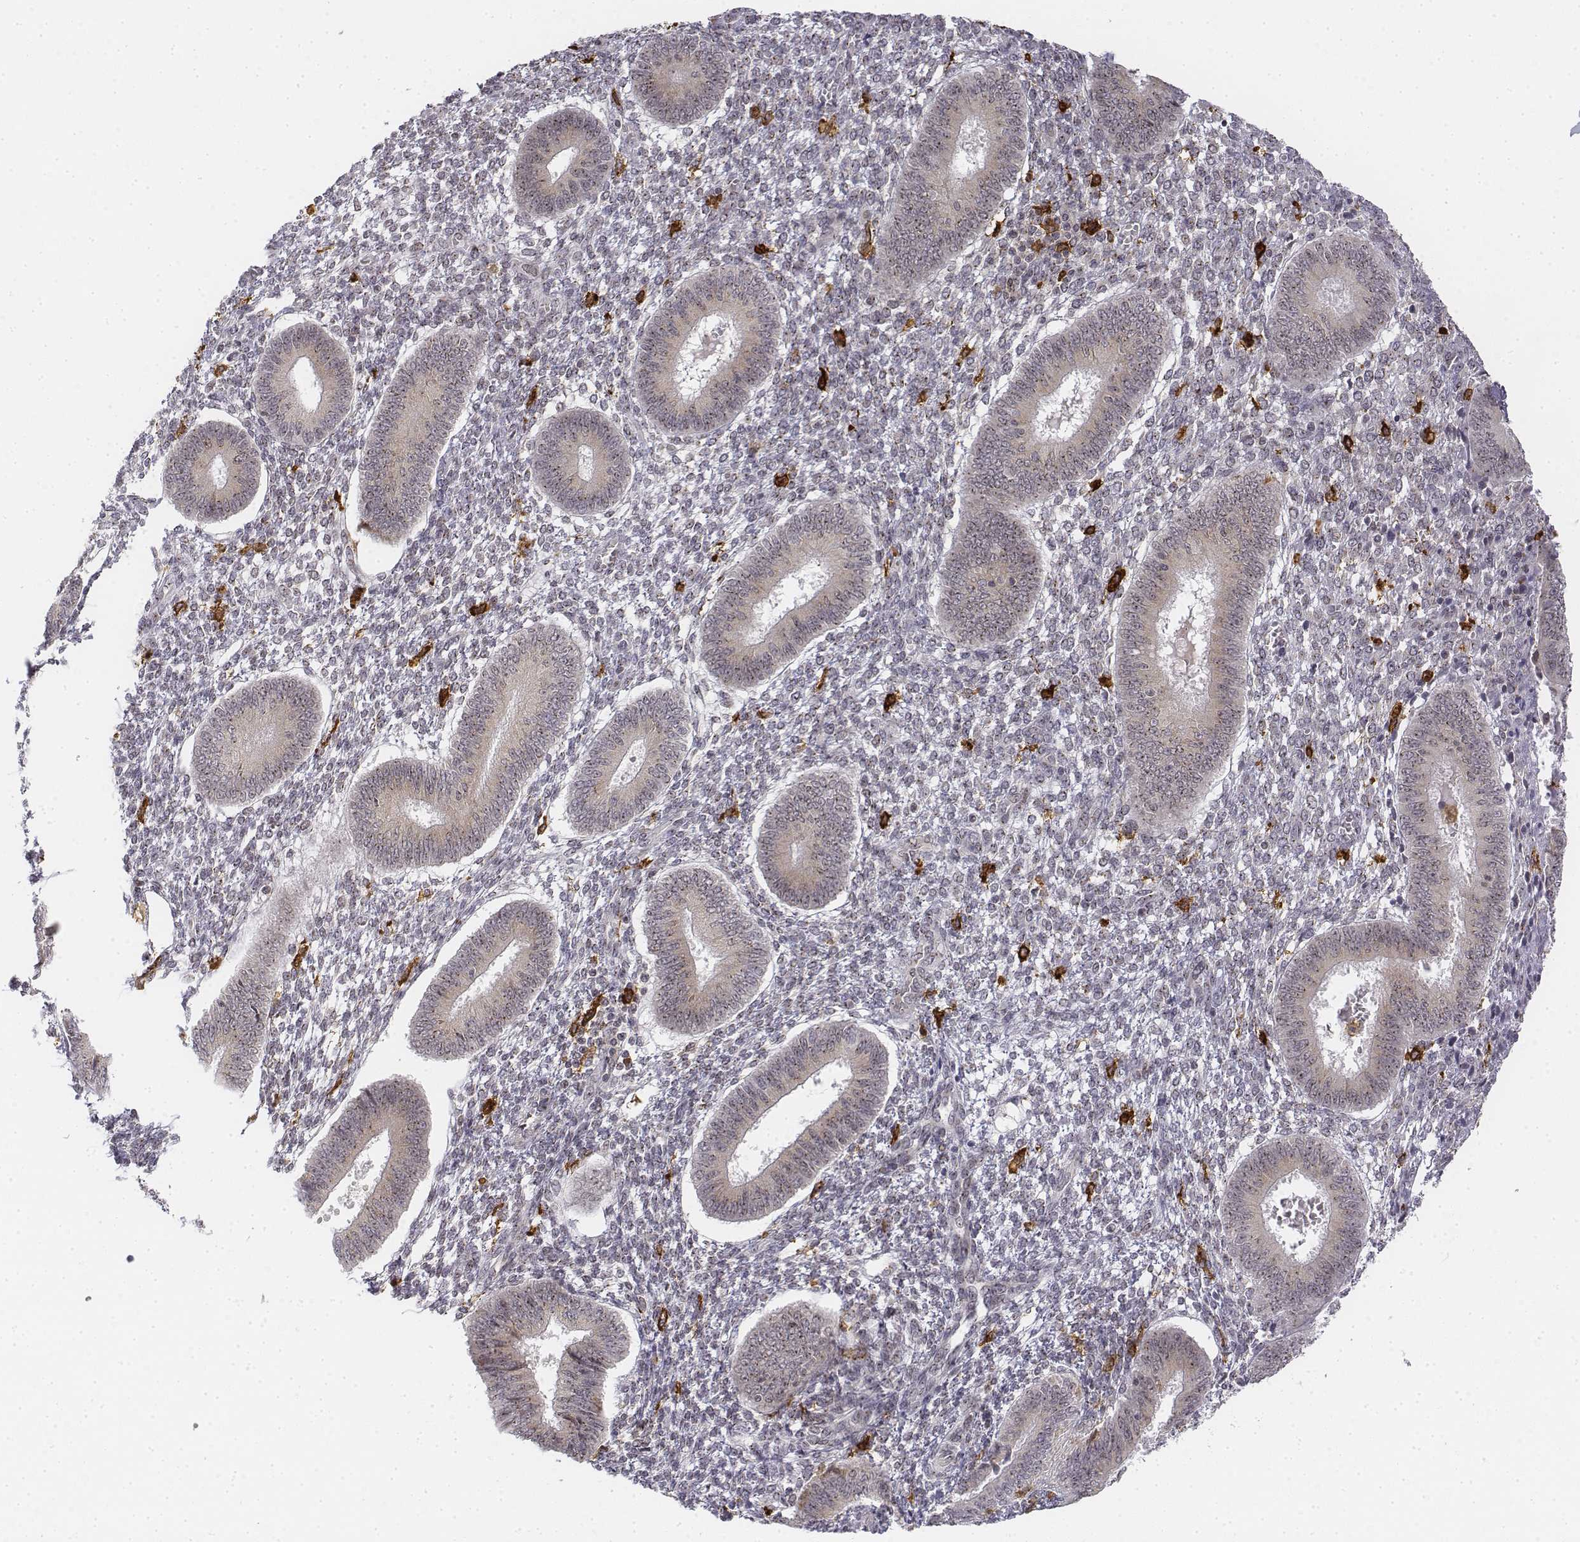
{"staining": {"intensity": "negative", "quantity": "none", "location": "none"}, "tissue": "endometrium", "cell_type": "Cells in endometrial stroma", "image_type": "normal", "snomed": [{"axis": "morphology", "description": "Normal tissue, NOS"}, {"axis": "topography", "description": "Endometrium"}], "caption": "High power microscopy histopathology image of an IHC photomicrograph of normal endometrium, revealing no significant expression in cells in endometrial stroma. (DAB immunohistochemistry (IHC) with hematoxylin counter stain).", "gene": "CD14", "patient": {"sex": "female", "age": 42}}